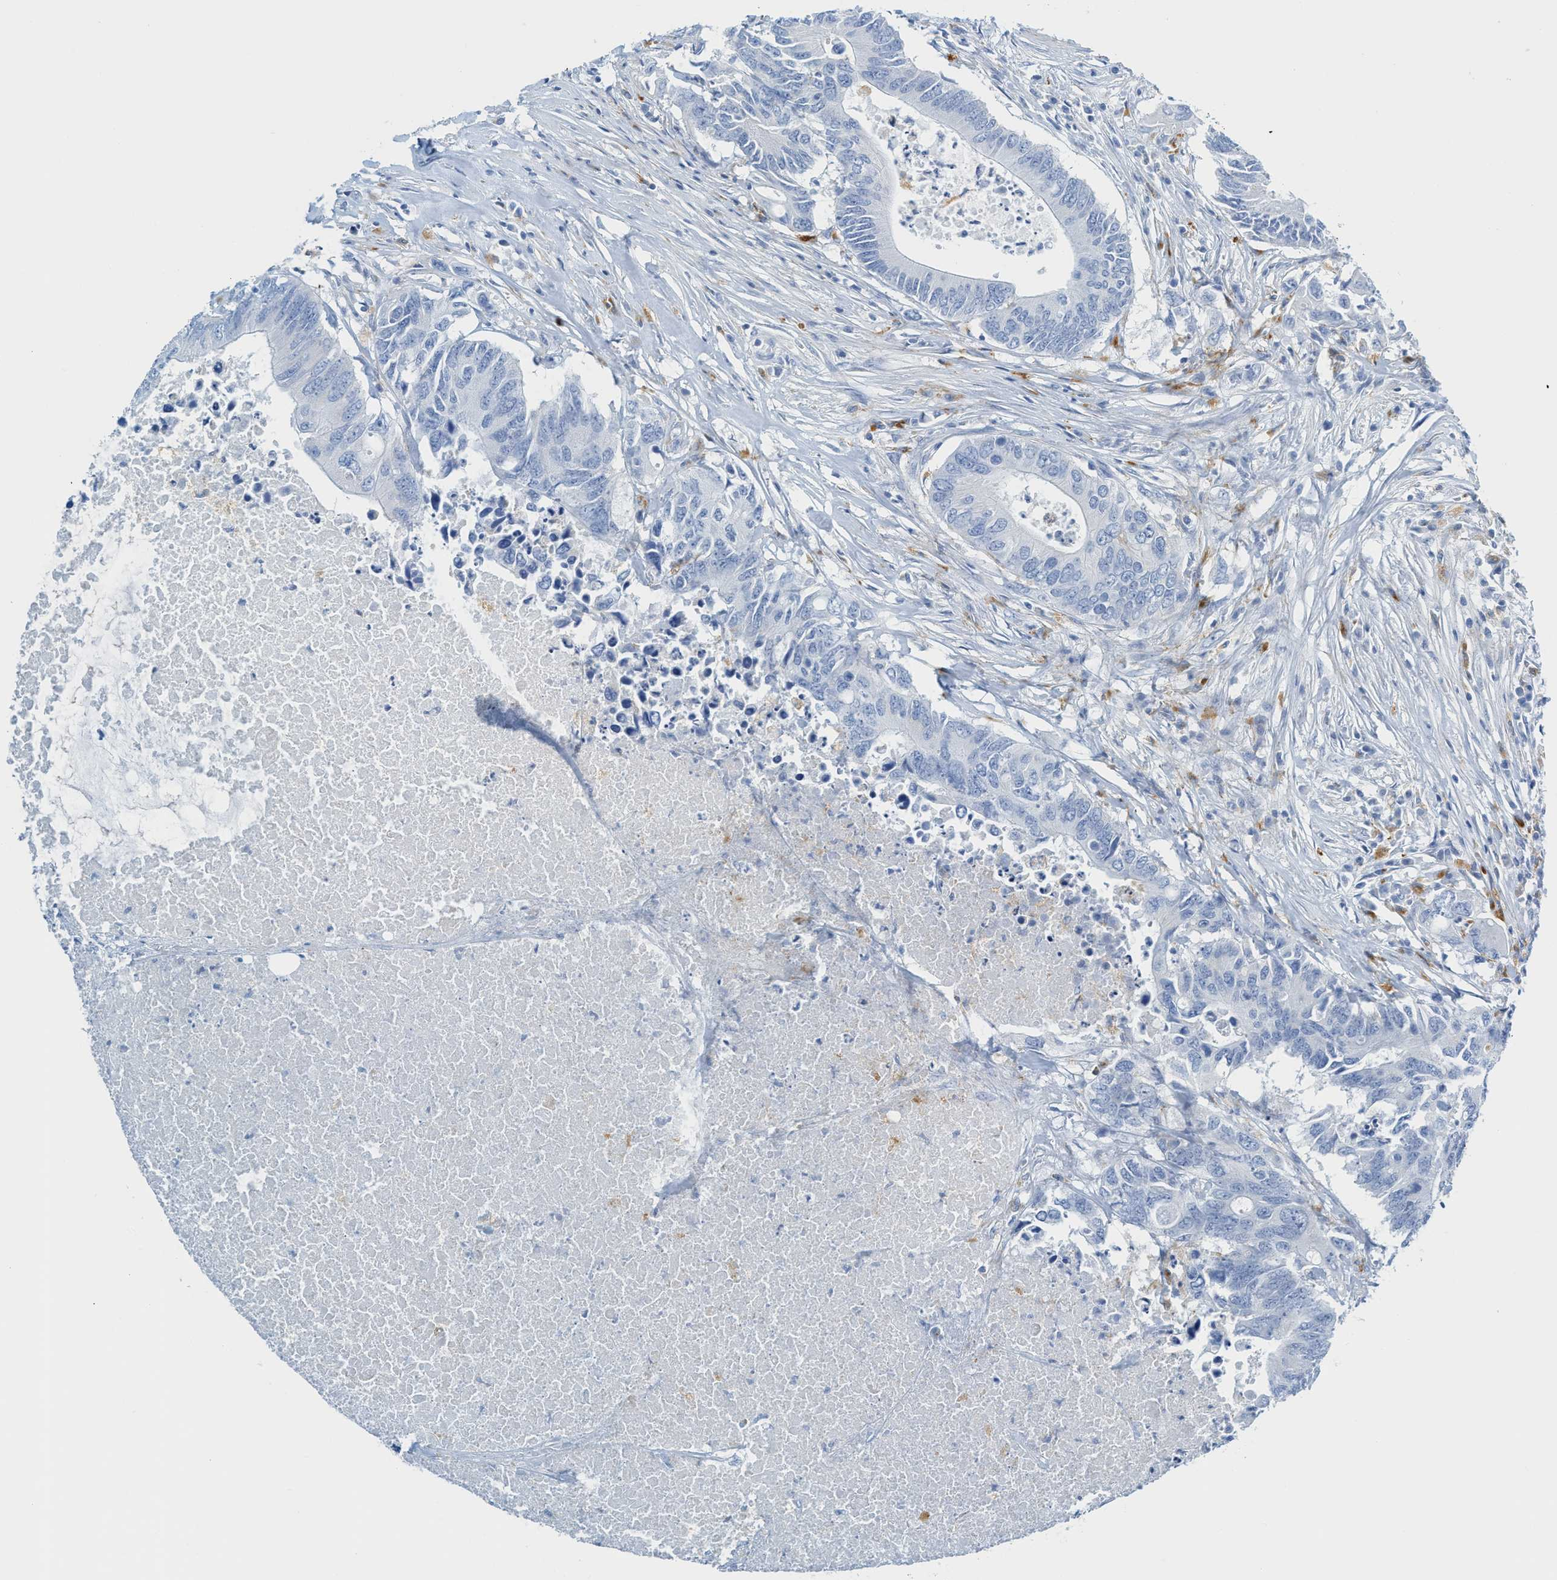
{"staining": {"intensity": "negative", "quantity": "none", "location": "none"}, "tissue": "colorectal cancer", "cell_type": "Tumor cells", "image_type": "cancer", "snomed": [{"axis": "morphology", "description": "Adenocarcinoma, NOS"}, {"axis": "topography", "description": "Colon"}], "caption": "Tumor cells show no significant protein expression in colorectal adenocarcinoma.", "gene": "C21orf62", "patient": {"sex": "male", "age": 71}}